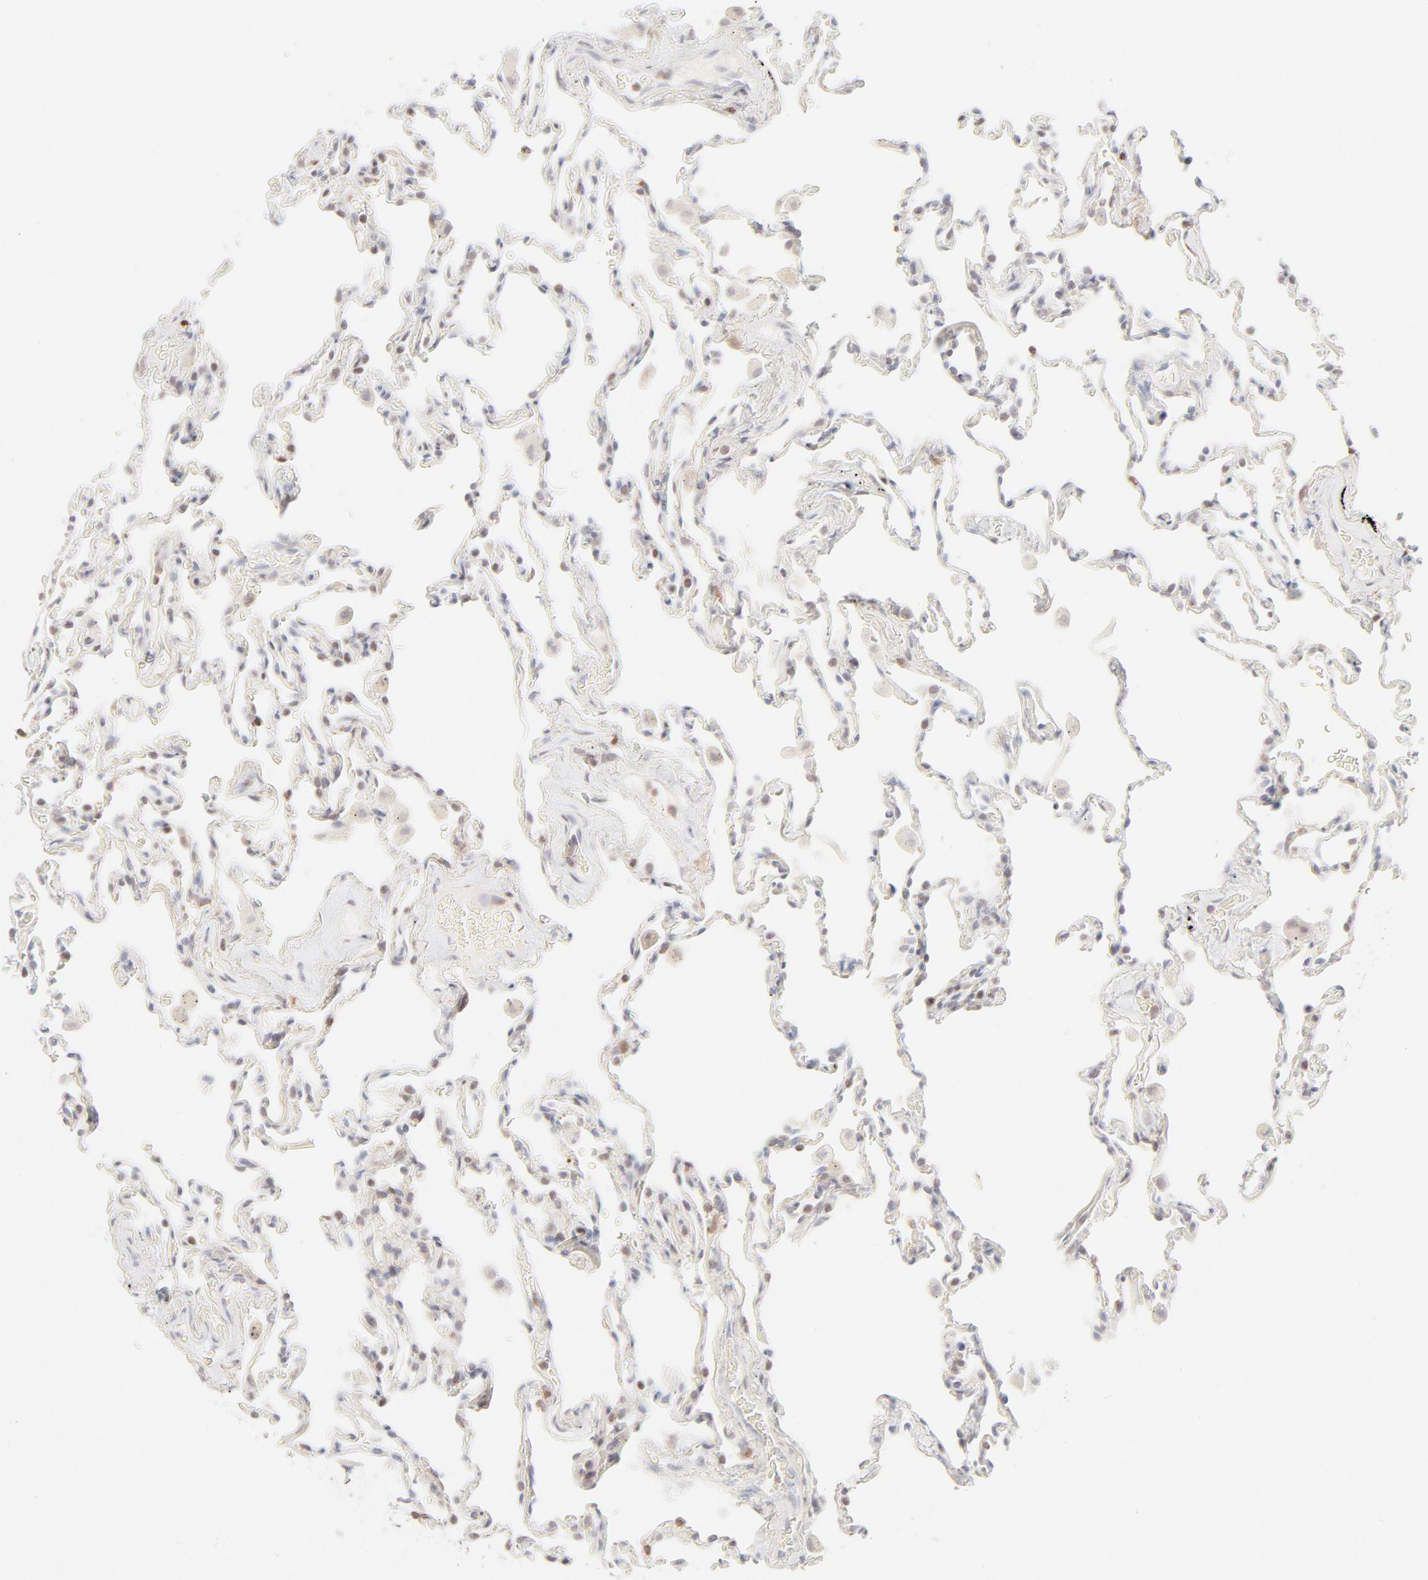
{"staining": {"intensity": "weak", "quantity": "25%-75%", "location": "nuclear"}, "tissue": "lung", "cell_type": "Alveolar cells", "image_type": "normal", "snomed": [{"axis": "morphology", "description": "Normal tissue, NOS"}, {"axis": "morphology", "description": "Soft tissue tumor metastatic"}, {"axis": "topography", "description": "Lung"}], "caption": "Lung stained with DAB immunohistochemistry shows low levels of weak nuclear positivity in about 25%-75% of alveolar cells. The staining was performed using DAB to visualize the protein expression in brown, while the nuclei were stained in blue with hematoxylin (Magnification: 20x).", "gene": "PRKCB", "patient": {"sex": "male", "age": 59}}